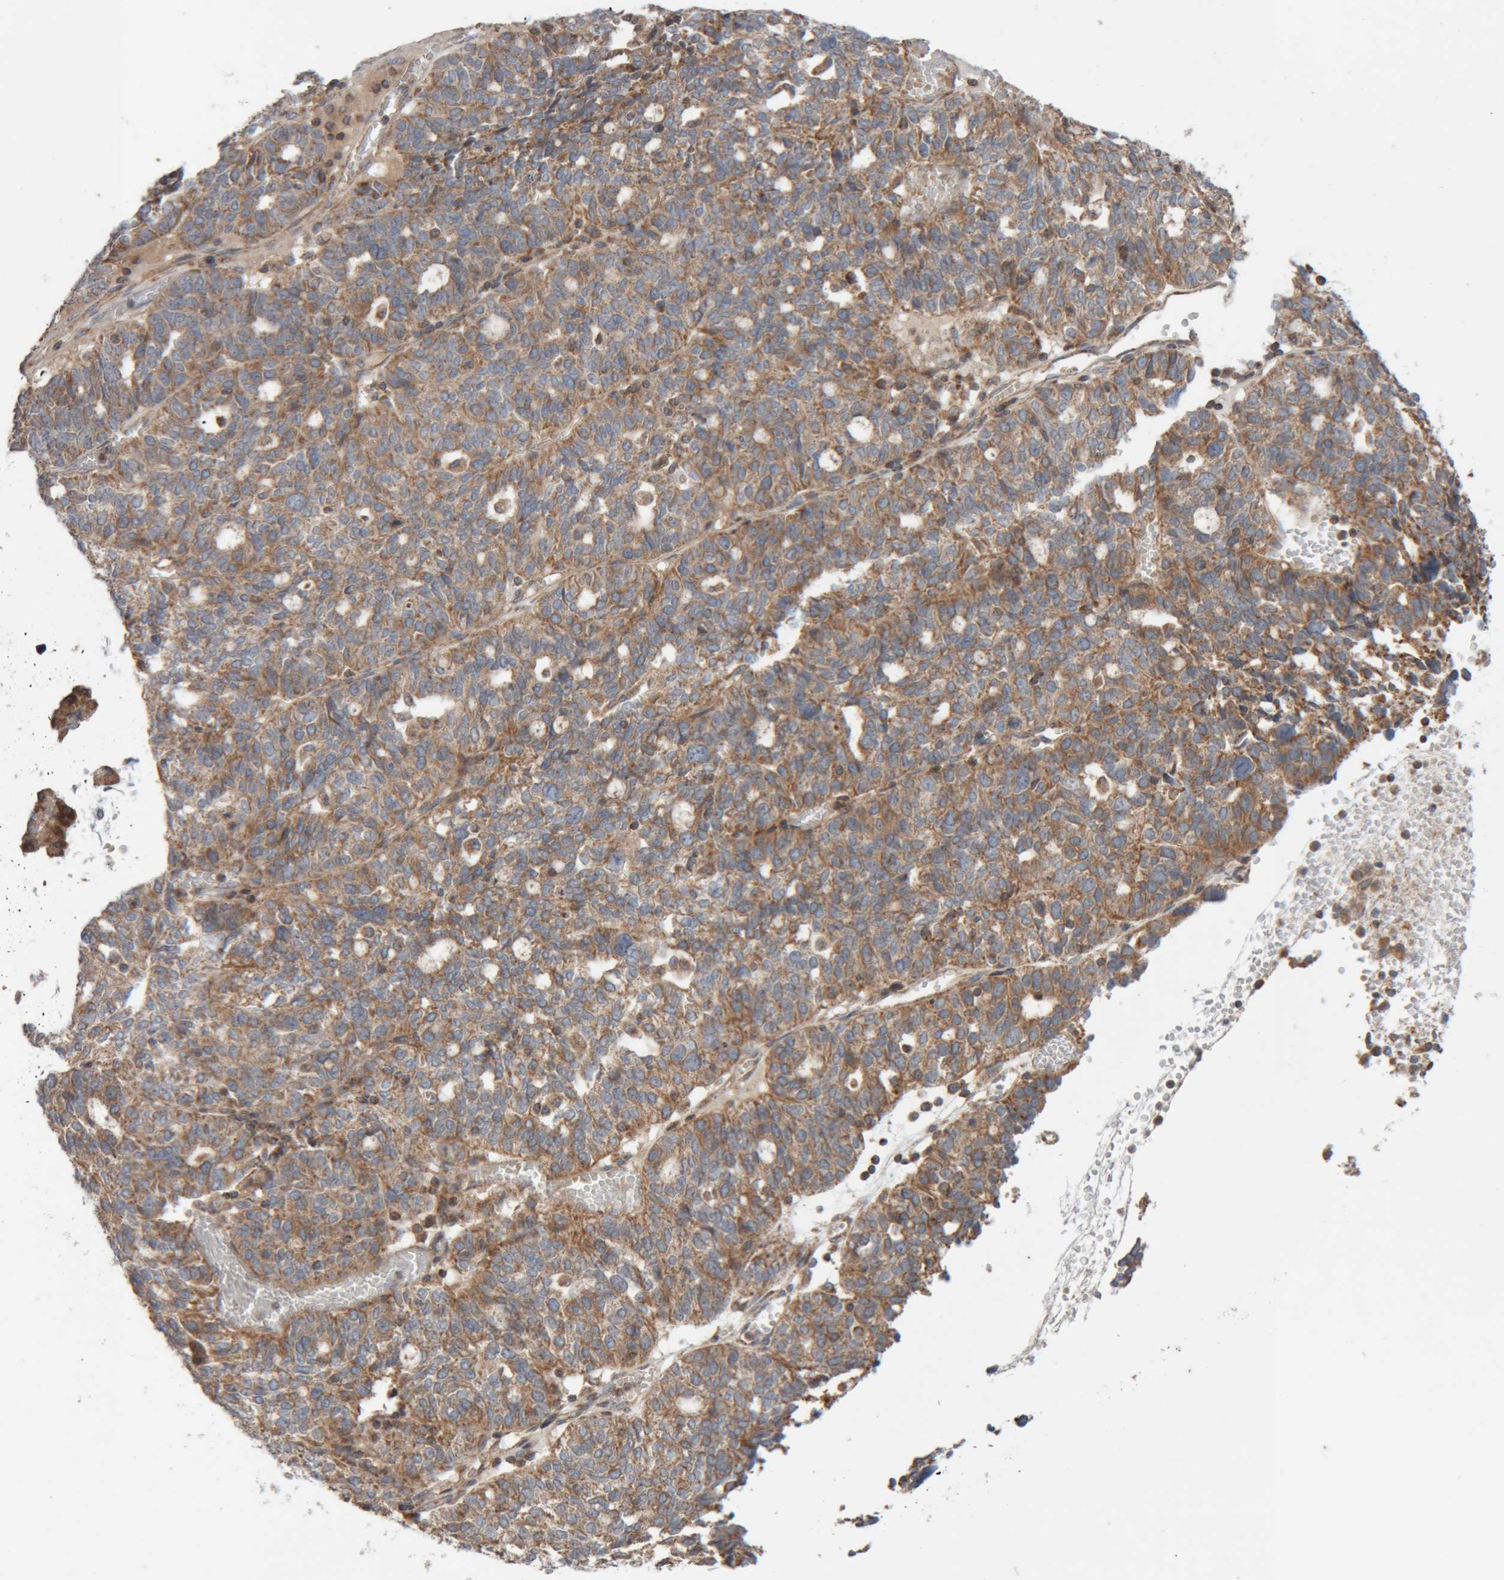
{"staining": {"intensity": "moderate", "quantity": ">75%", "location": "cytoplasmic/membranous"}, "tissue": "ovarian cancer", "cell_type": "Tumor cells", "image_type": "cancer", "snomed": [{"axis": "morphology", "description": "Cystadenocarcinoma, serous, NOS"}, {"axis": "topography", "description": "Ovary"}], "caption": "IHC (DAB) staining of human serous cystadenocarcinoma (ovarian) displays moderate cytoplasmic/membranous protein positivity in about >75% of tumor cells.", "gene": "KIF21B", "patient": {"sex": "female", "age": 59}}